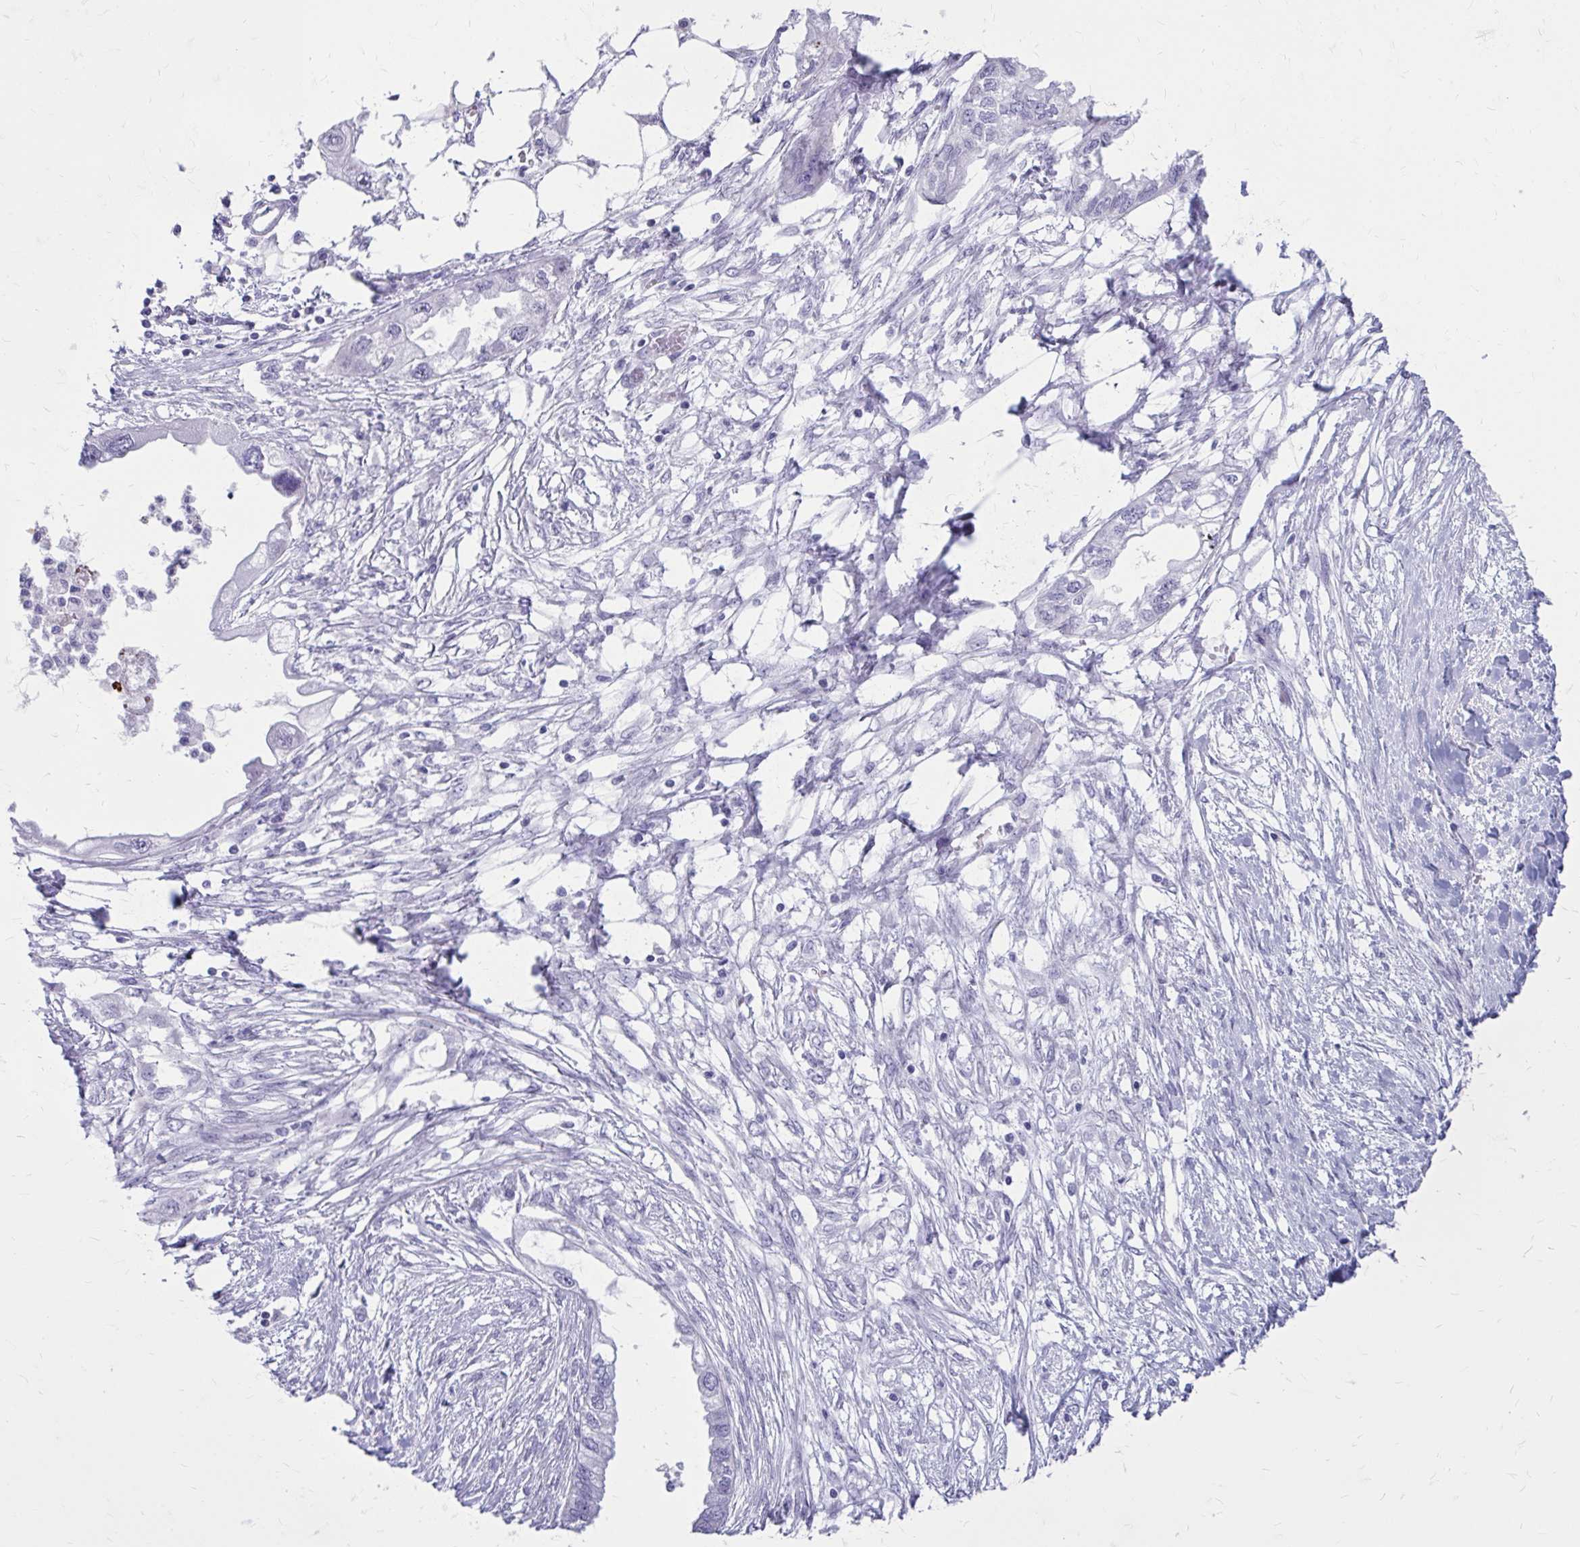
{"staining": {"intensity": "negative", "quantity": "none", "location": "none"}, "tissue": "endometrial cancer", "cell_type": "Tumor cells", "image_type": "cancer", "snomed": [{"axis": "morphology", "description": "Adenocarcinoma, NOS"}, {"axis": "morphology", "description": "Adenocarcinoma, metastatic, NOS"}, {"axis": "topography", "description": "Adipose tissue"}, {"axis": "topography", "description": "Endometrium"}], "caption": "Micrograph shows no protein positivity in tumor cells of metastatic adenocarcinoma (endometrial) tissue.", "gene": "LCN15", "patient": {"sex": "female", "age": 67}}